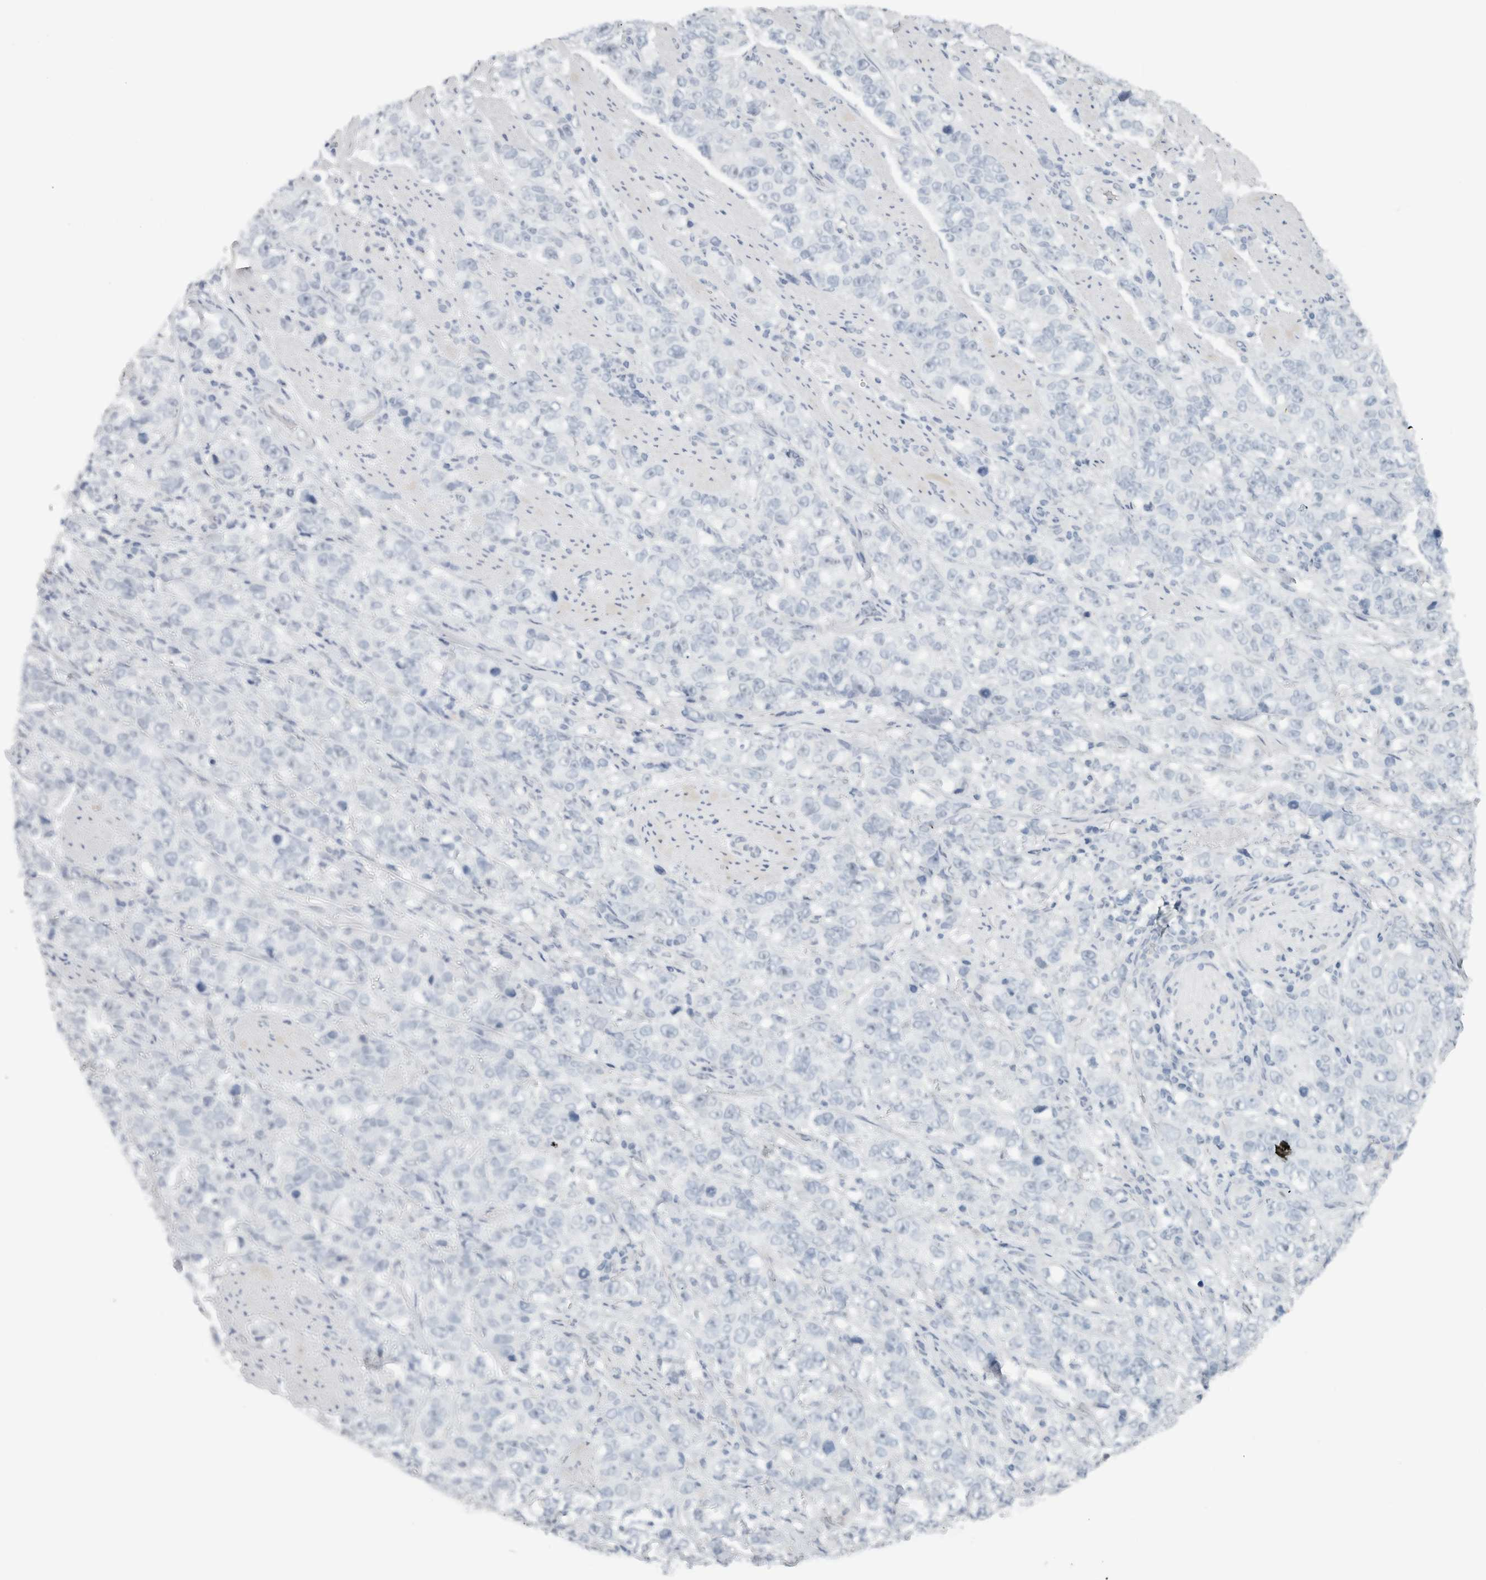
{"staining": {"intensity": "negative", "quantity": "none", "location": "none"}, "tissue": "stomach cancer", "cell_type": "Tumor cells", "image_type": "cancer", "snomed": [{"axis": "morphology", "description": "Adenocarcinoma, NOS"}, {"axis": "topography", "description": "Stomach"}], "caption": "A photomicrograph of stomach cancer stained for a protein reveals no brown staining in tumor cells.", "gene": "FMR1NB", "patient": {"sex": "male", "age": 48}}